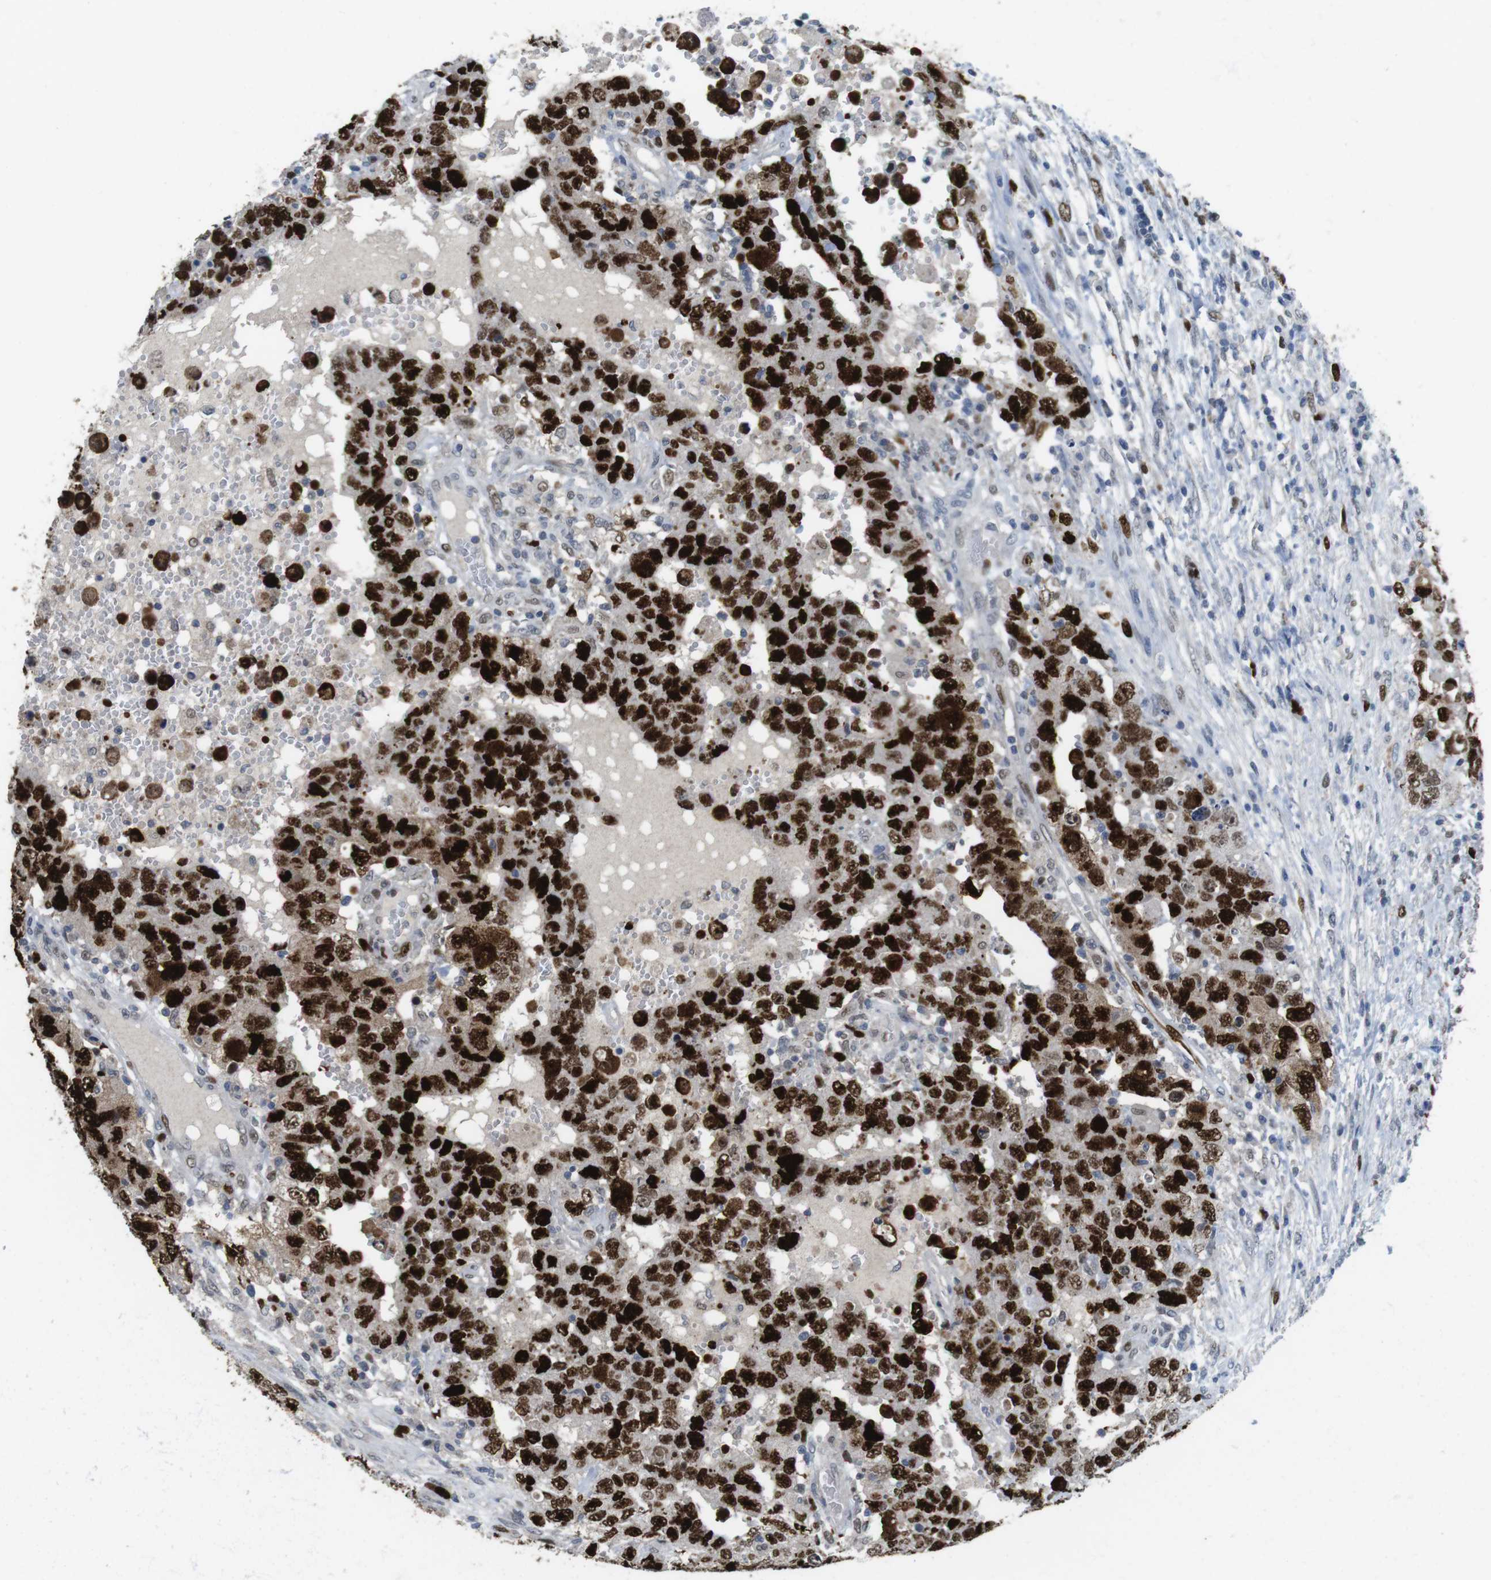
{"staining": {"intensity": "strong", "quantity": ">75%", "location": "nuclear"}, "tissue": "testis cancer", "cell_type": "Tumor cells", "image_type": "cancer", "snomed": [{"axis": "morphology", "description": "Carcinoma, Embryonal, NOS"}, {"axis": "topography", "description": "Testis"}], "caption": "Immunohistochemical staining of human embryonal carcinoma (testis) shows high levels of strong nuclear expression in approximately >75% of tumor cells. (IHC, brightfield microscopy, high magnification).", "gene": "KPNA2", "patient": {"sex": "male", "age": 26}}